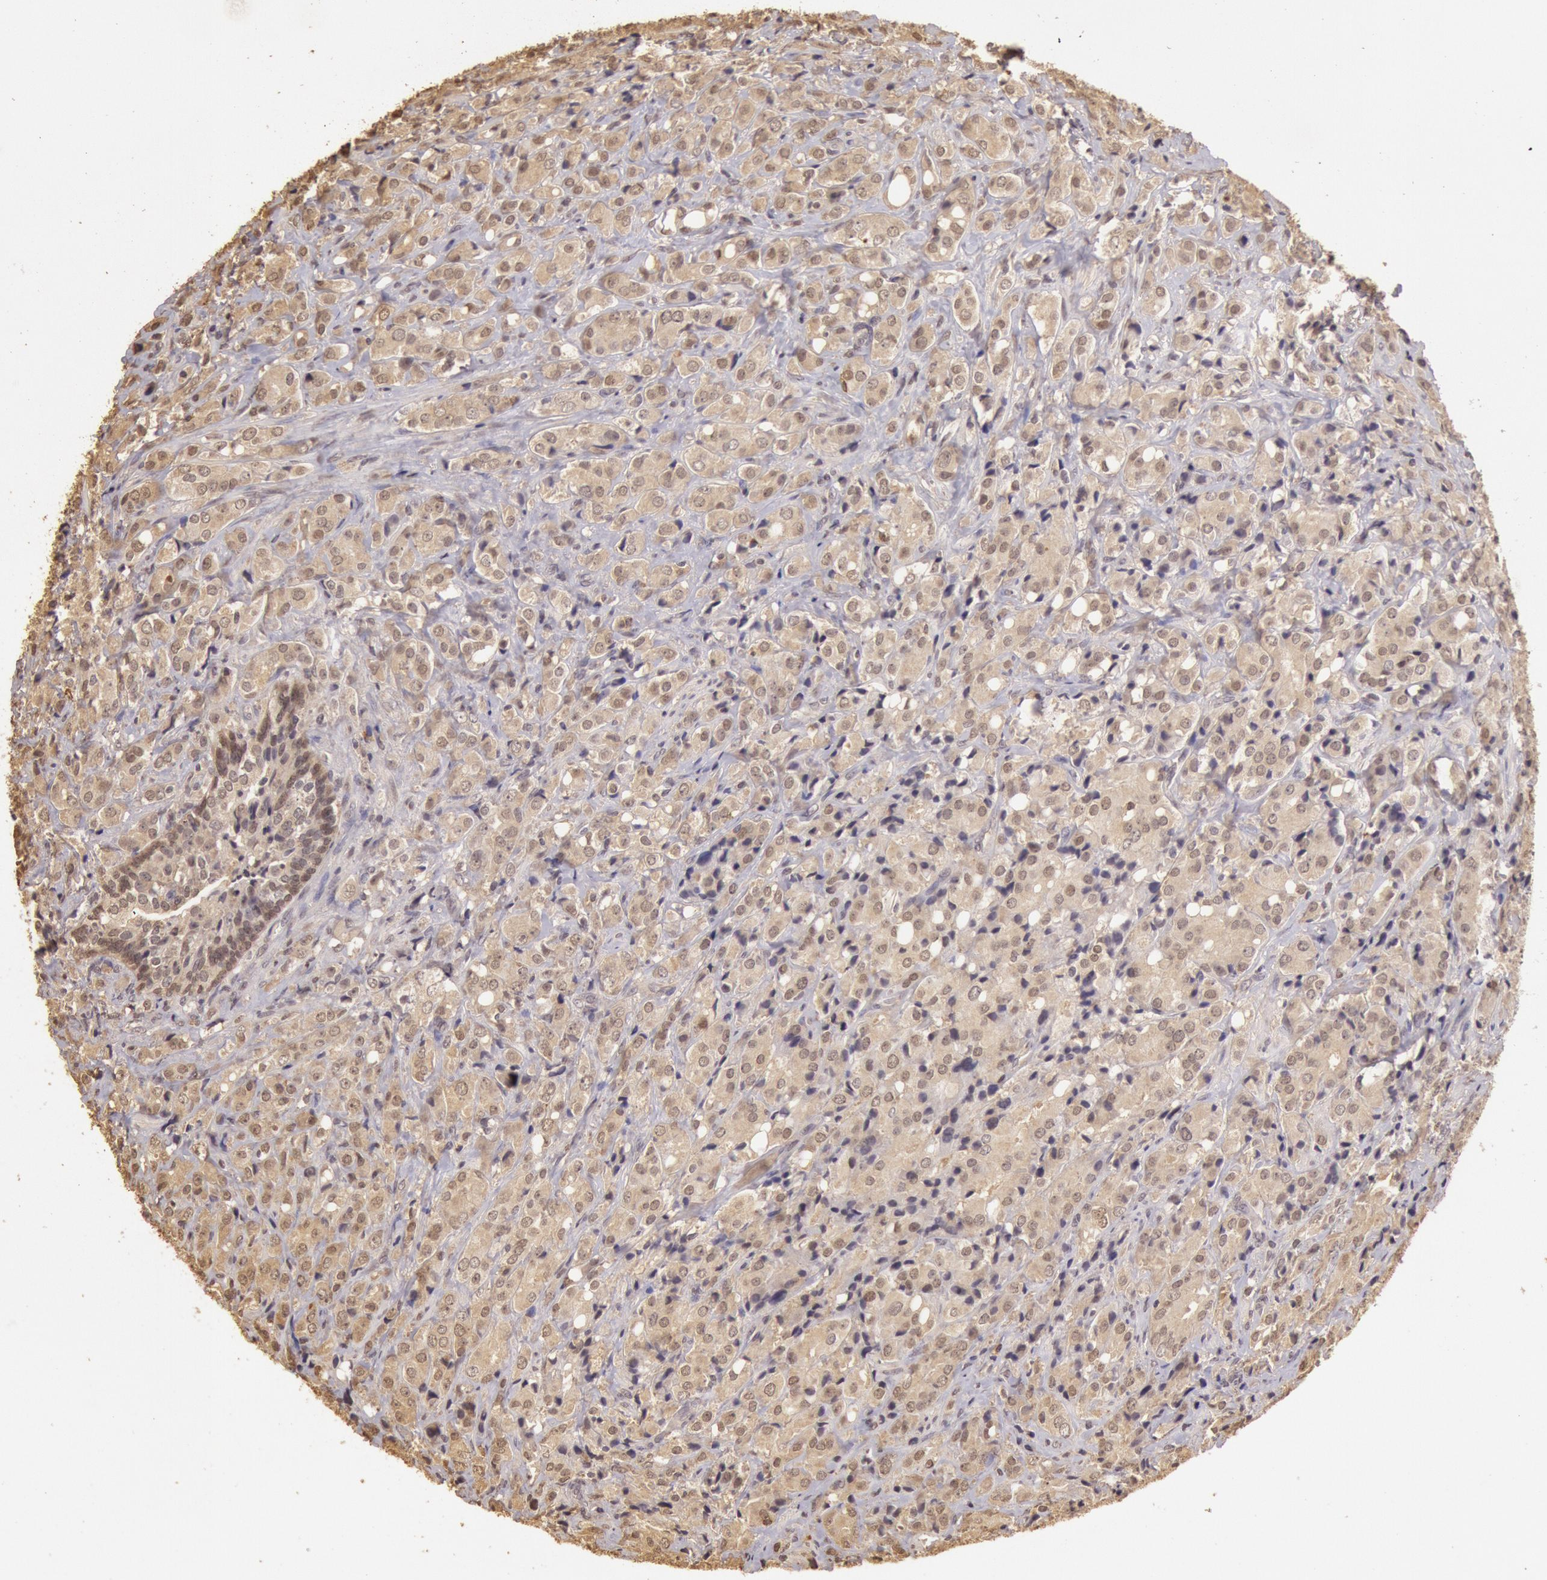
{"staining": {"intensity": "weak", "quantity": ">75%", "location": "cytoplasmic/membranous,nuclear"}, "tissue": "prostate cancer", "cell_type": "Tumor cells", "image_type": "cancer", "snomed": [{"axis": "morphology", "description": "Adenocarcinoma, High grade"}, {"axis": "topography", "description": "Prostate"}], "caption": "This image reveals IHC staining of prostate adenocarcinoma (high-grade), with low weak cytoplasmic/membranous and nuclear staining in approximately >75% of tumor cells.", "gene": "SOD1", "patient": {"sex": "male", "age": 68}}